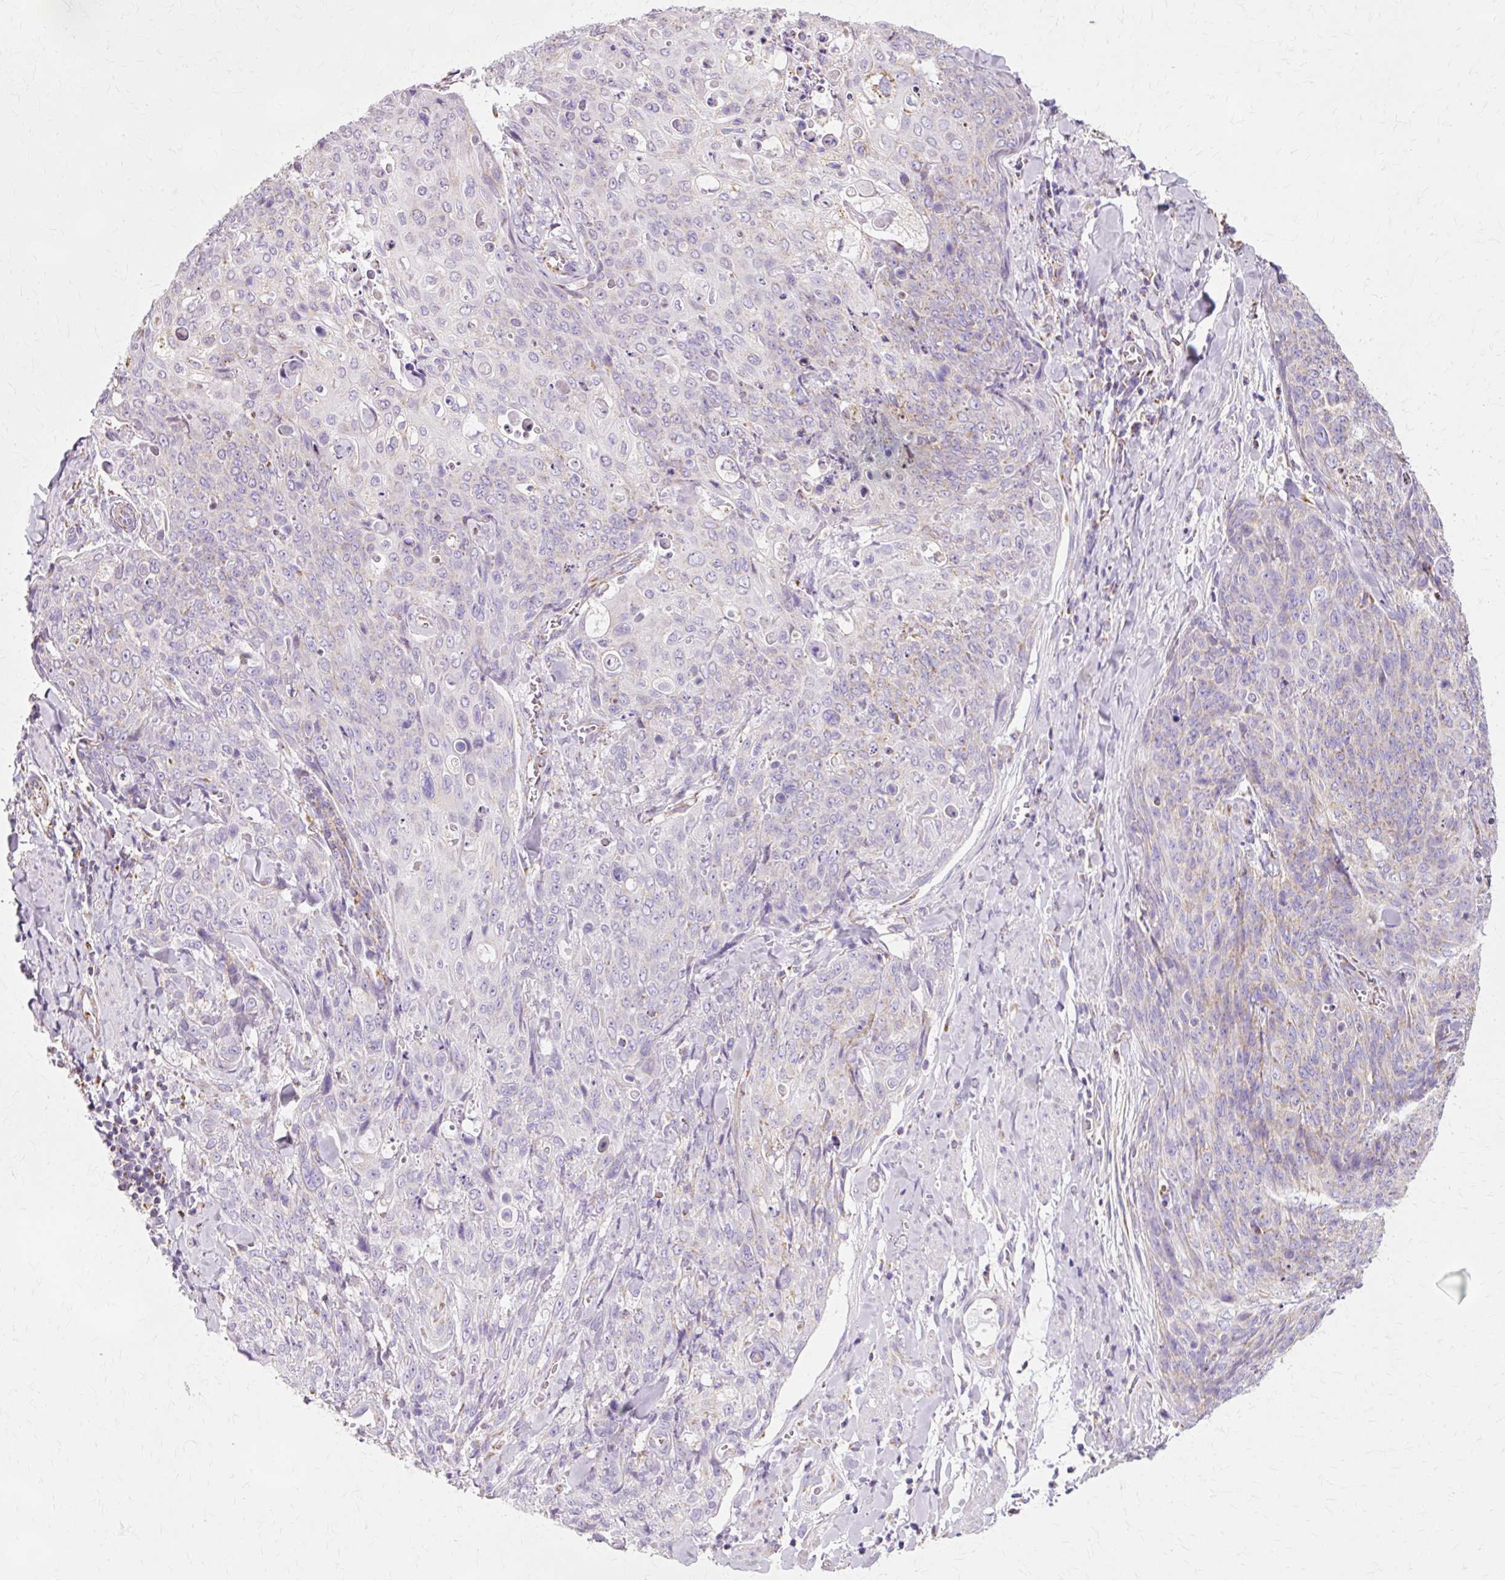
{"staining": {"intensity": "weak", "quantity": "<25%", "location": "cytoplasmic/membranous"}, "tissue": "skin cancer", "cell_type": "Tumor cells", "image_type": "cancer", "snomed": [{"axis": "morphology", "description": "Squamous cell carcinoma, NOS"}, {"axis": "topography", "description": "Skin"}, {"axis": "topography", "description": "Vulva"}], "caption": "Tumor cells show no significant positivity in skin squamous cell carcinoma. (Stains: DAB IHC with hematoxylin counter stain, Microscopy: brightfield microscopy at high magnification).", "gene": "ATP5PO", "patient": {"sex": "female", "age": 85}}